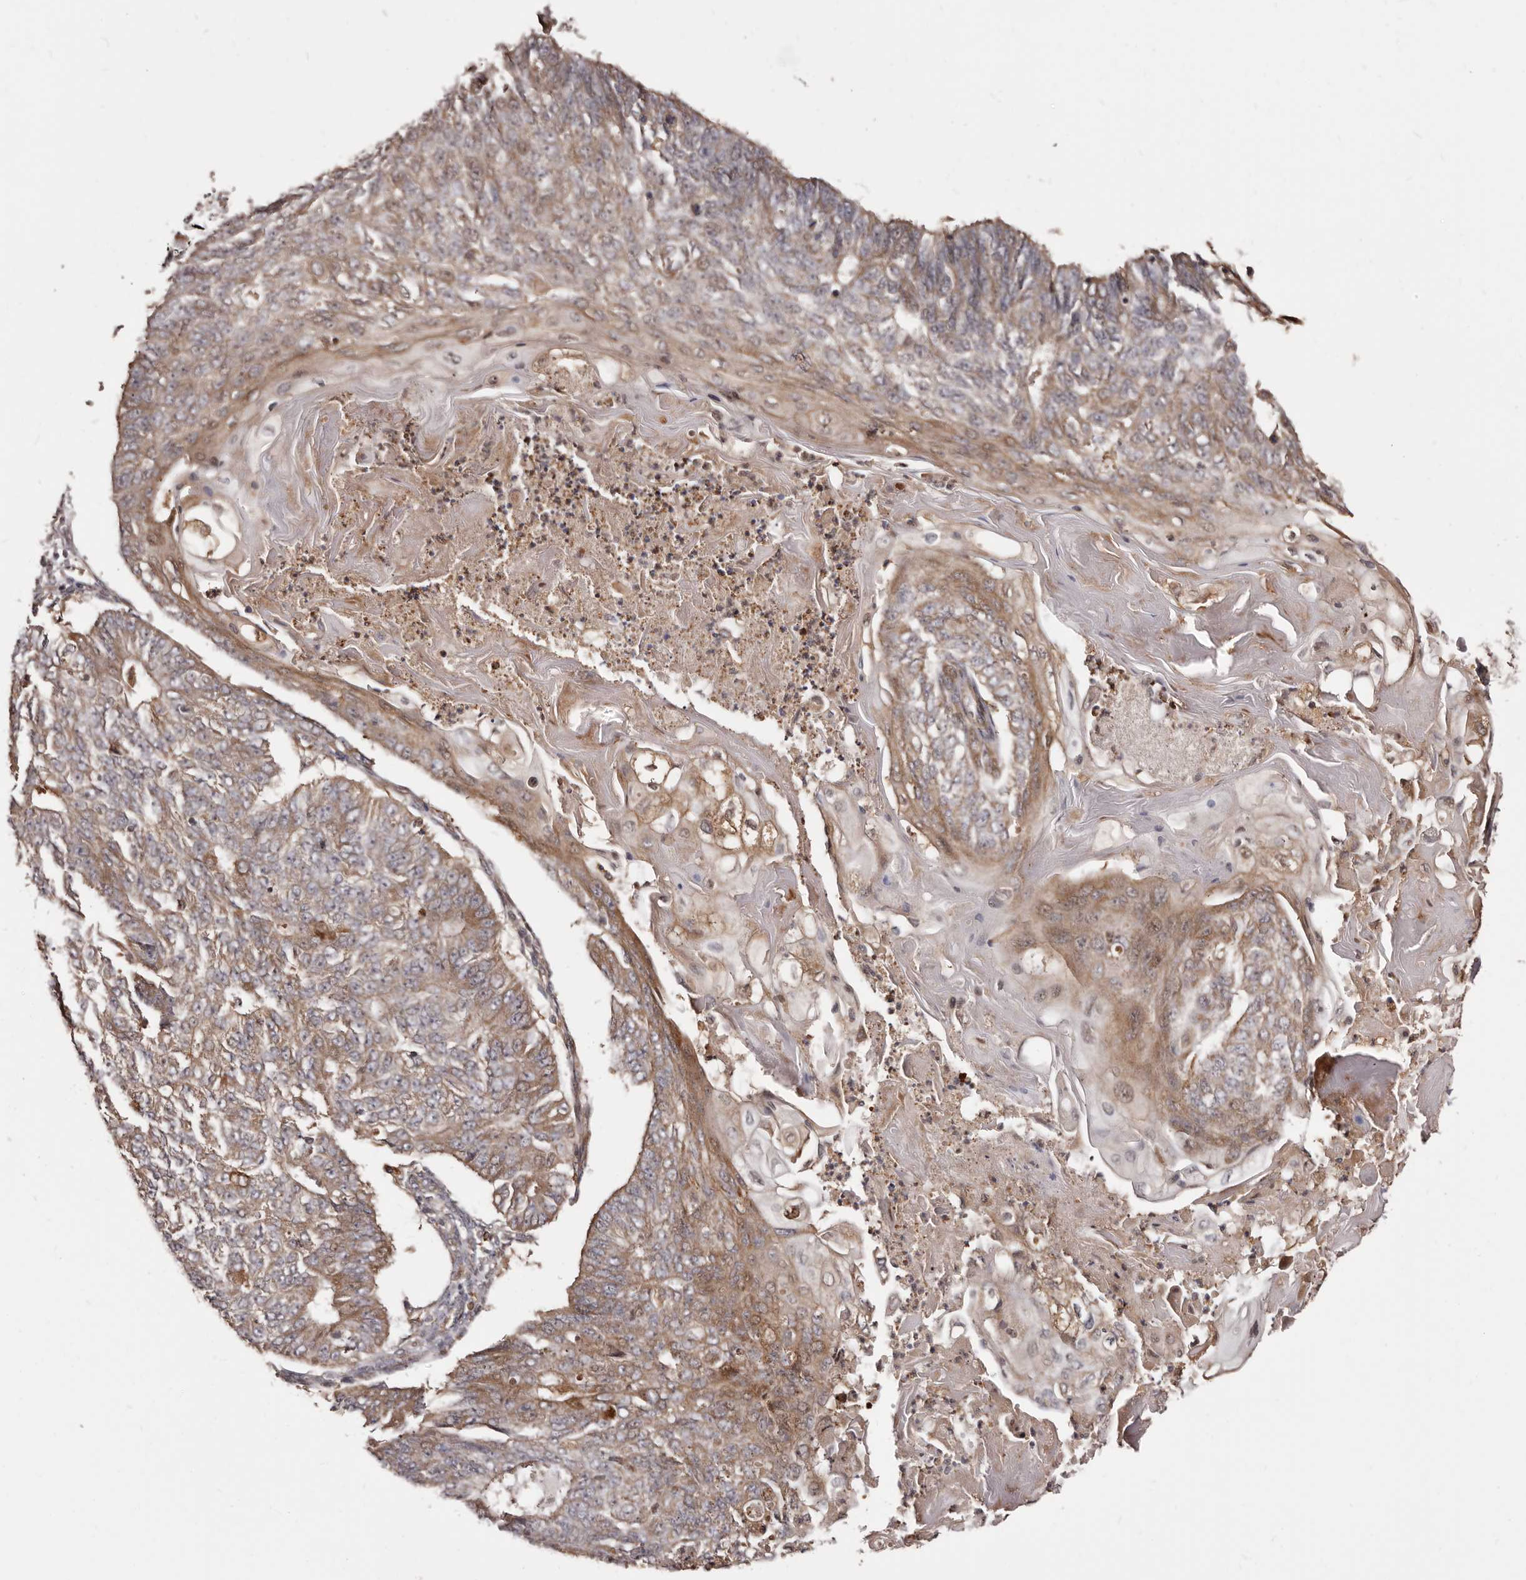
{"staining": {"intensity": "moderate", "quantity": ">75%", "location": "cytoplasmic/membranous"}, "tissue": "endometrial cancer", "cell_type": "Tumor cells", "image_type": "cancer", "snomed": [{"axis": "morphology", "description": "Adenocarcinoma, NOS"}, {"axis": "topography", "description": "Endometrium"}], "caption": "Endometrial cancer stained with DAB IHC reveals medium levels of moderate cytoplasmic/membranous positivity in approximately >75% of tumor cells. (brown staining indicates protein expression, while blue staining denotes nuclei).", "gene": "ZCCHC7", "patient": {"sex": "female", "age": 32}}